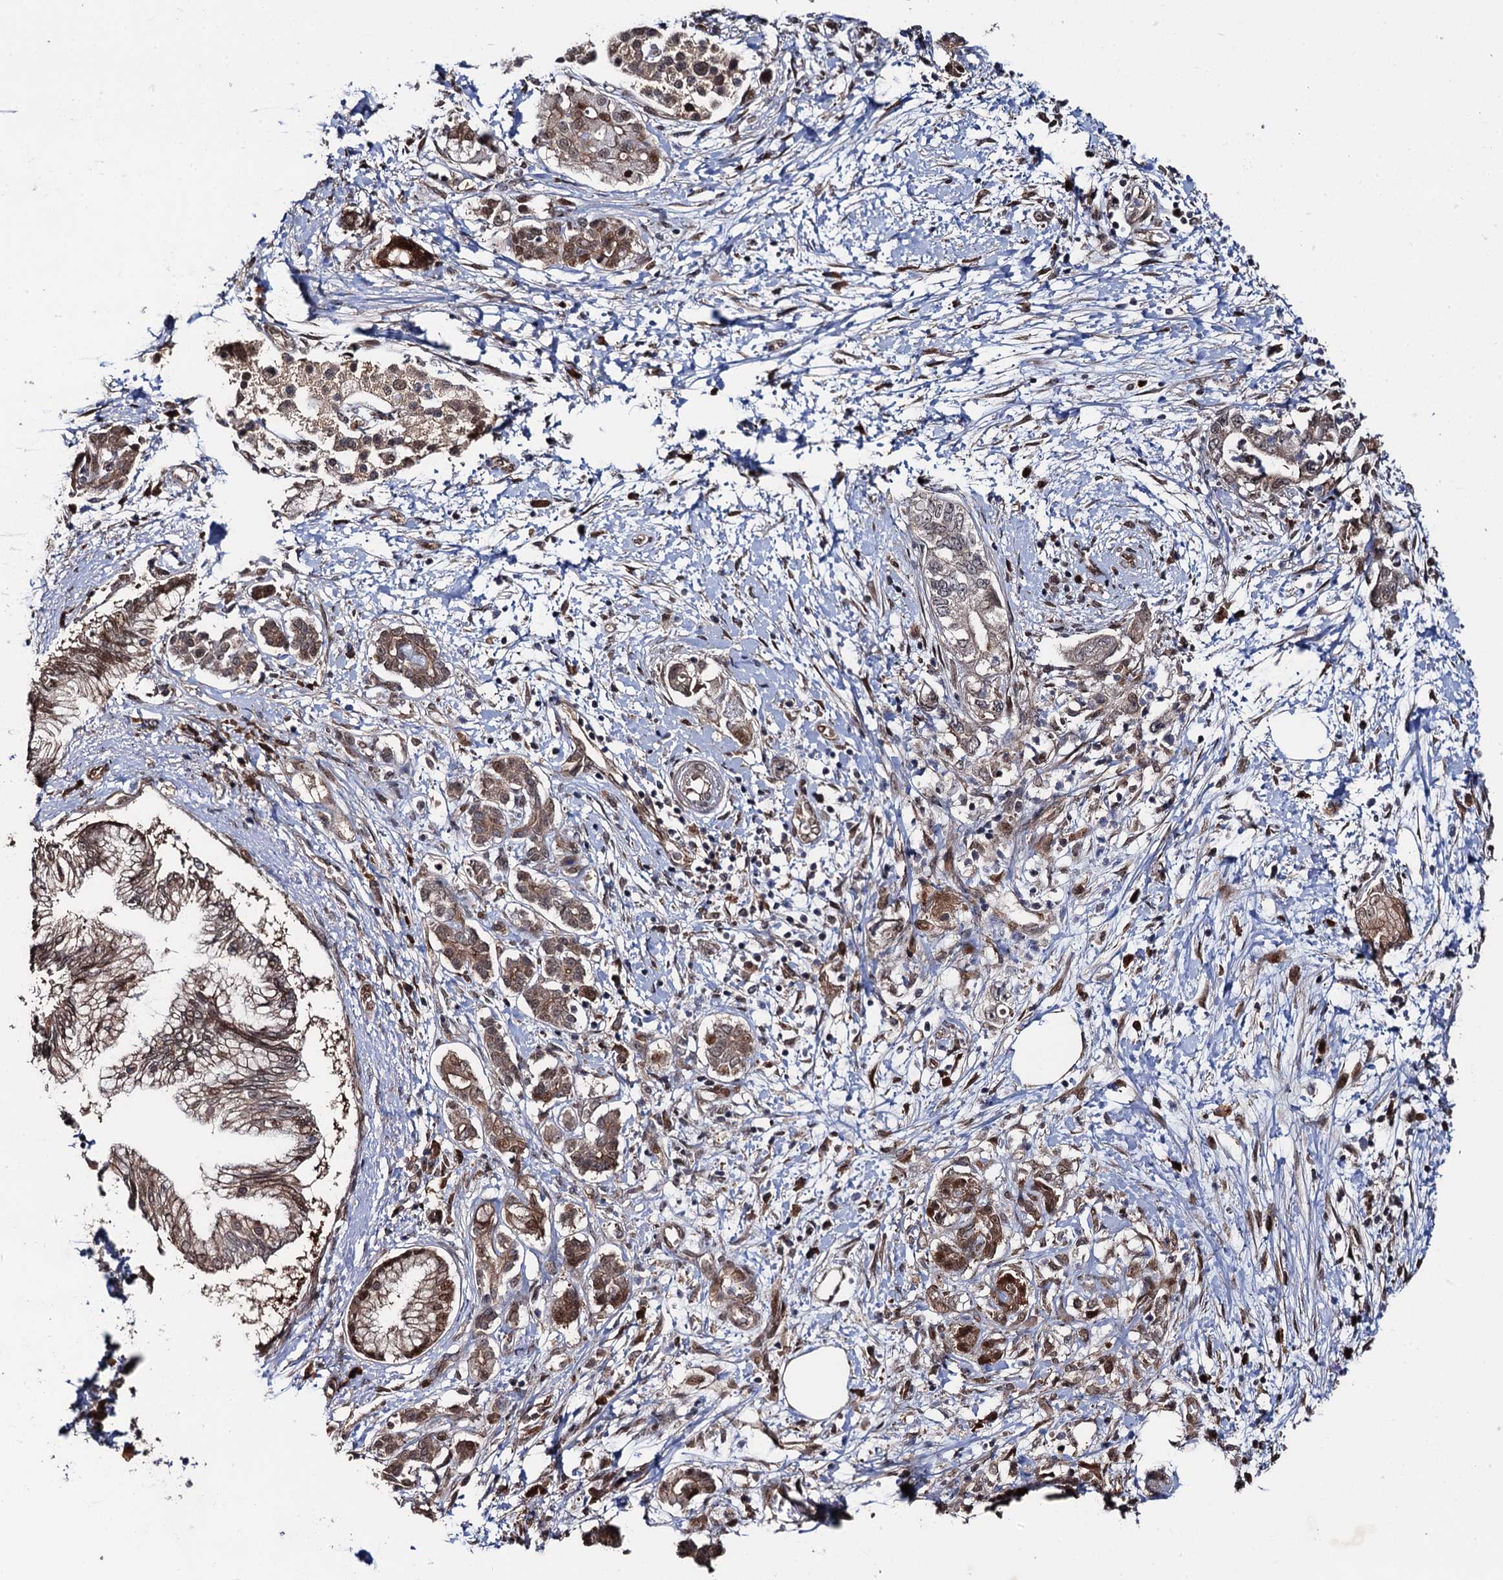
{"staining": {"intensity": "weak", "quantity": ">75%", "location": "cytoplasmic/membranous"}, "tissue": "pancreatic cancer", "cell_type": "Tumor cells", "image_type": "cancer", "snomed": [{"axis": "morphology", "description": "Adenocarcinoma, NOS"}, {"axis": "topography", "description": "Pancreas"}], "caption": "About >75% of tumor cells in adenocarcinoma (pancreatic) show weak cytoplasmic/membranous protein expression as visualized by brown immunohistochemical staining.", "gene": "CDC23", "patient": {"sex": "female", "age": 73}}